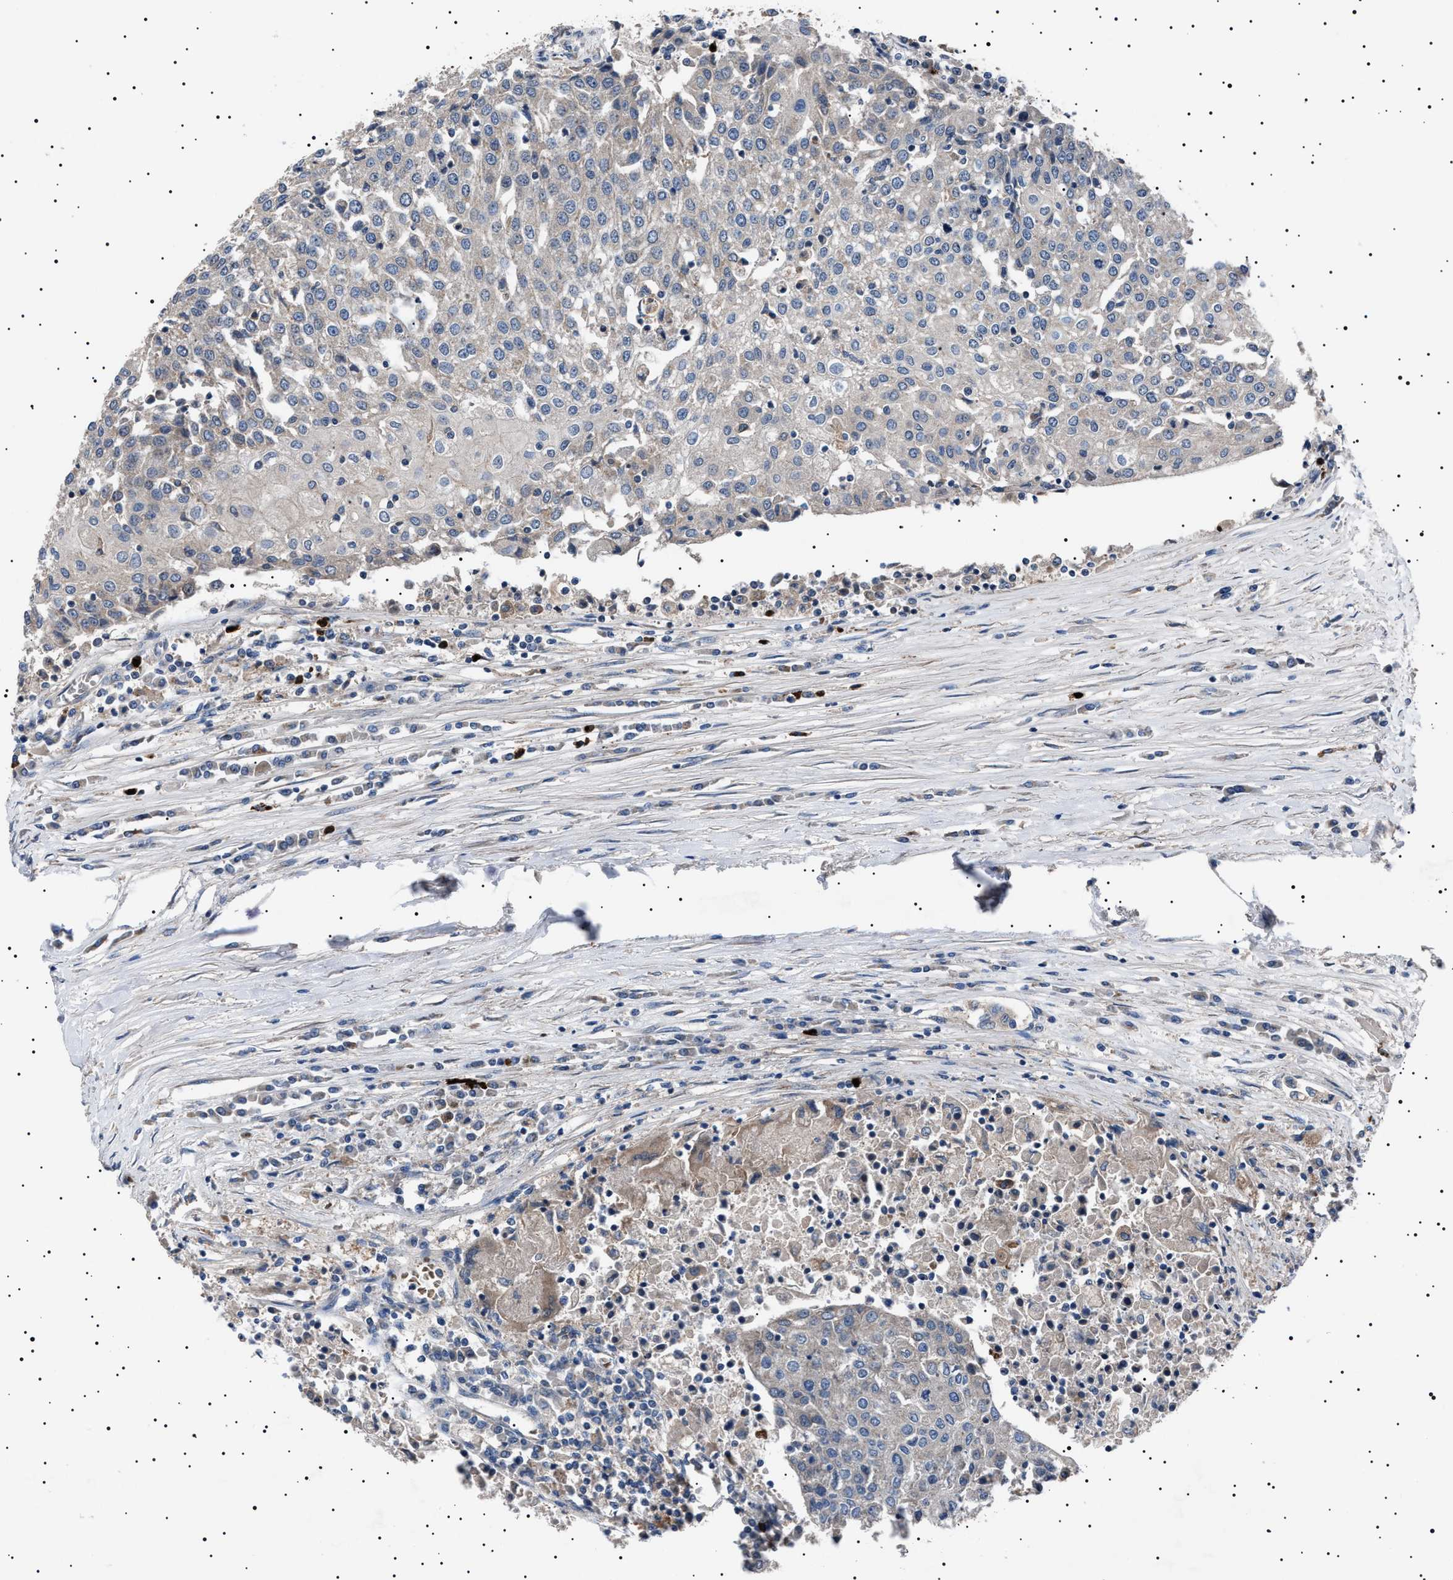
{"staining": {"intensity": "negative", "quantity": "none", "location": "none"}, "tissue": "urothelial cancer", "cell_type": "Tumor cells", "image_type": "cancer", "snomed": [{"axis": "morphology", "description": "Urothelial carcinoma, High grade"}, {"axis": "topography", "description": "Urinary bladder"}], "caption": "Tumor cells show no significant protein staining in urothelial carcinoma (high-grade).", "gene": "PTRH1", "patient": {"sex": "female", "age": 85}}